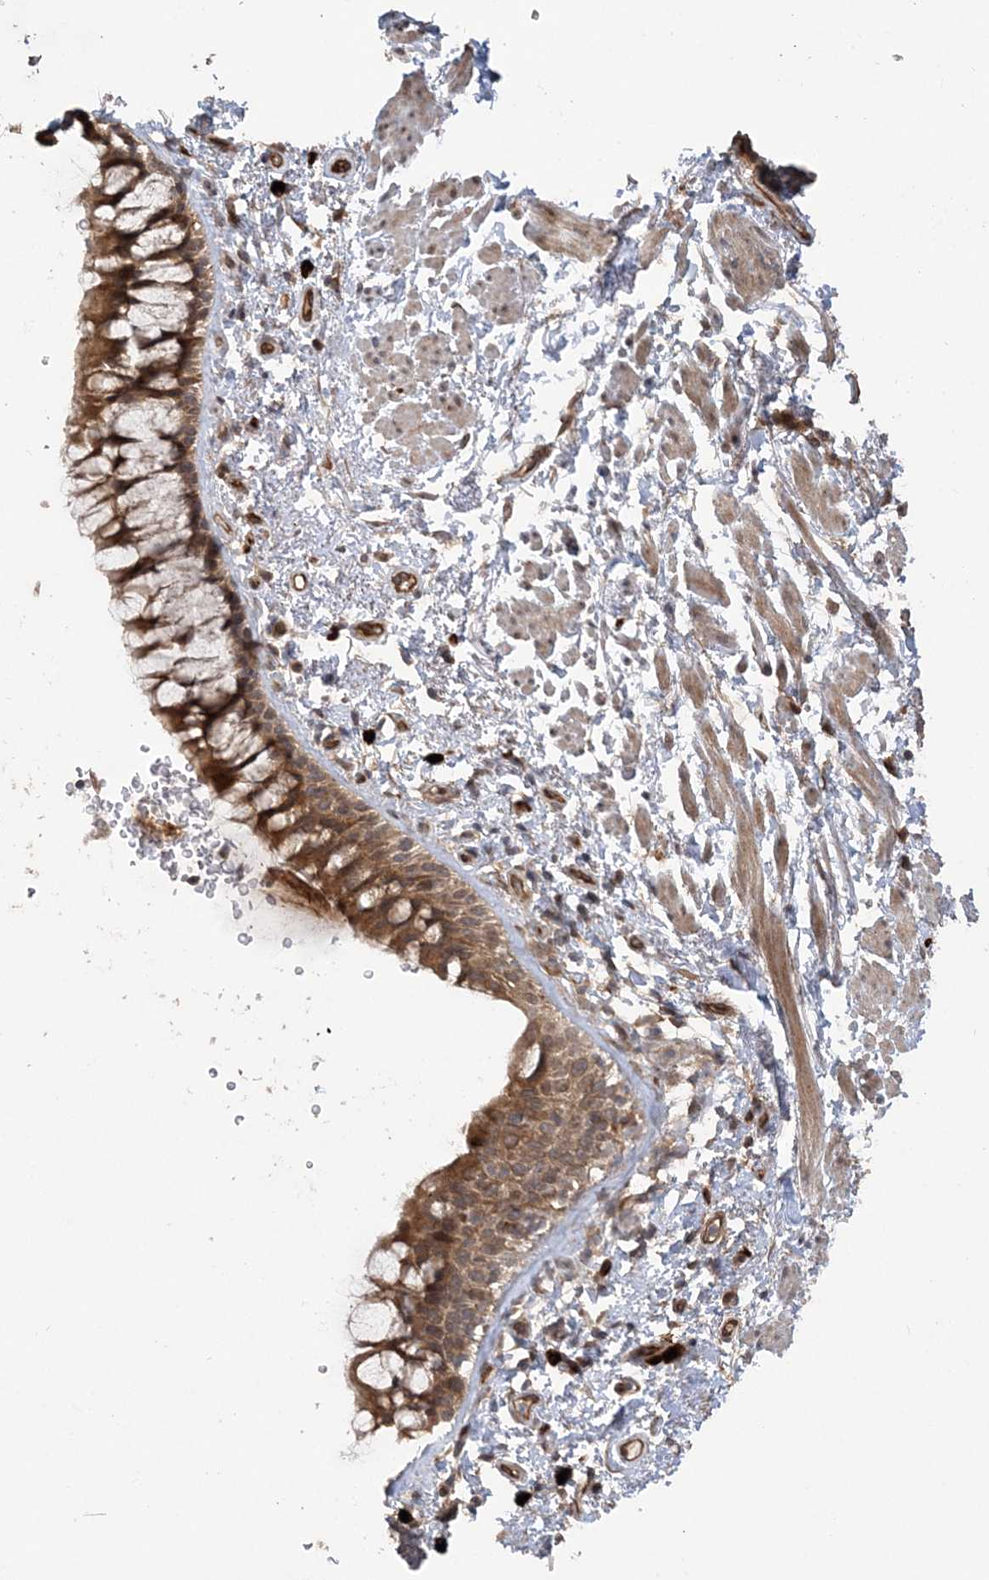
{"staining": {"intensity": "moderate", "quantity": ">75%", "location": "cytoplasmic/membranous"}, "tissue": "bronchus", "cell_type": "Respiratory epithelial cells", "image_type": "normal", "snomed": [{"axis": "morphology", "description": "Normal tissue, NOS"}, {"axis": "topography", "description": "Cartilage tissue"}, {"axis": "topography", "description": "Bronchus"}], "caption": "Bronchus stained with immunohistochemistry reveals moderate cytoplasmic/membranous expression in about >75% of respiratory epithelial cells. The staining was performed using DAB to visualize the protein expression in brown, while the nuclei were stained in blue with hematoxylin (Magnification: 20x).", "gene": "HERPUD1", "patient": {"sex": "female", "age": 73}}